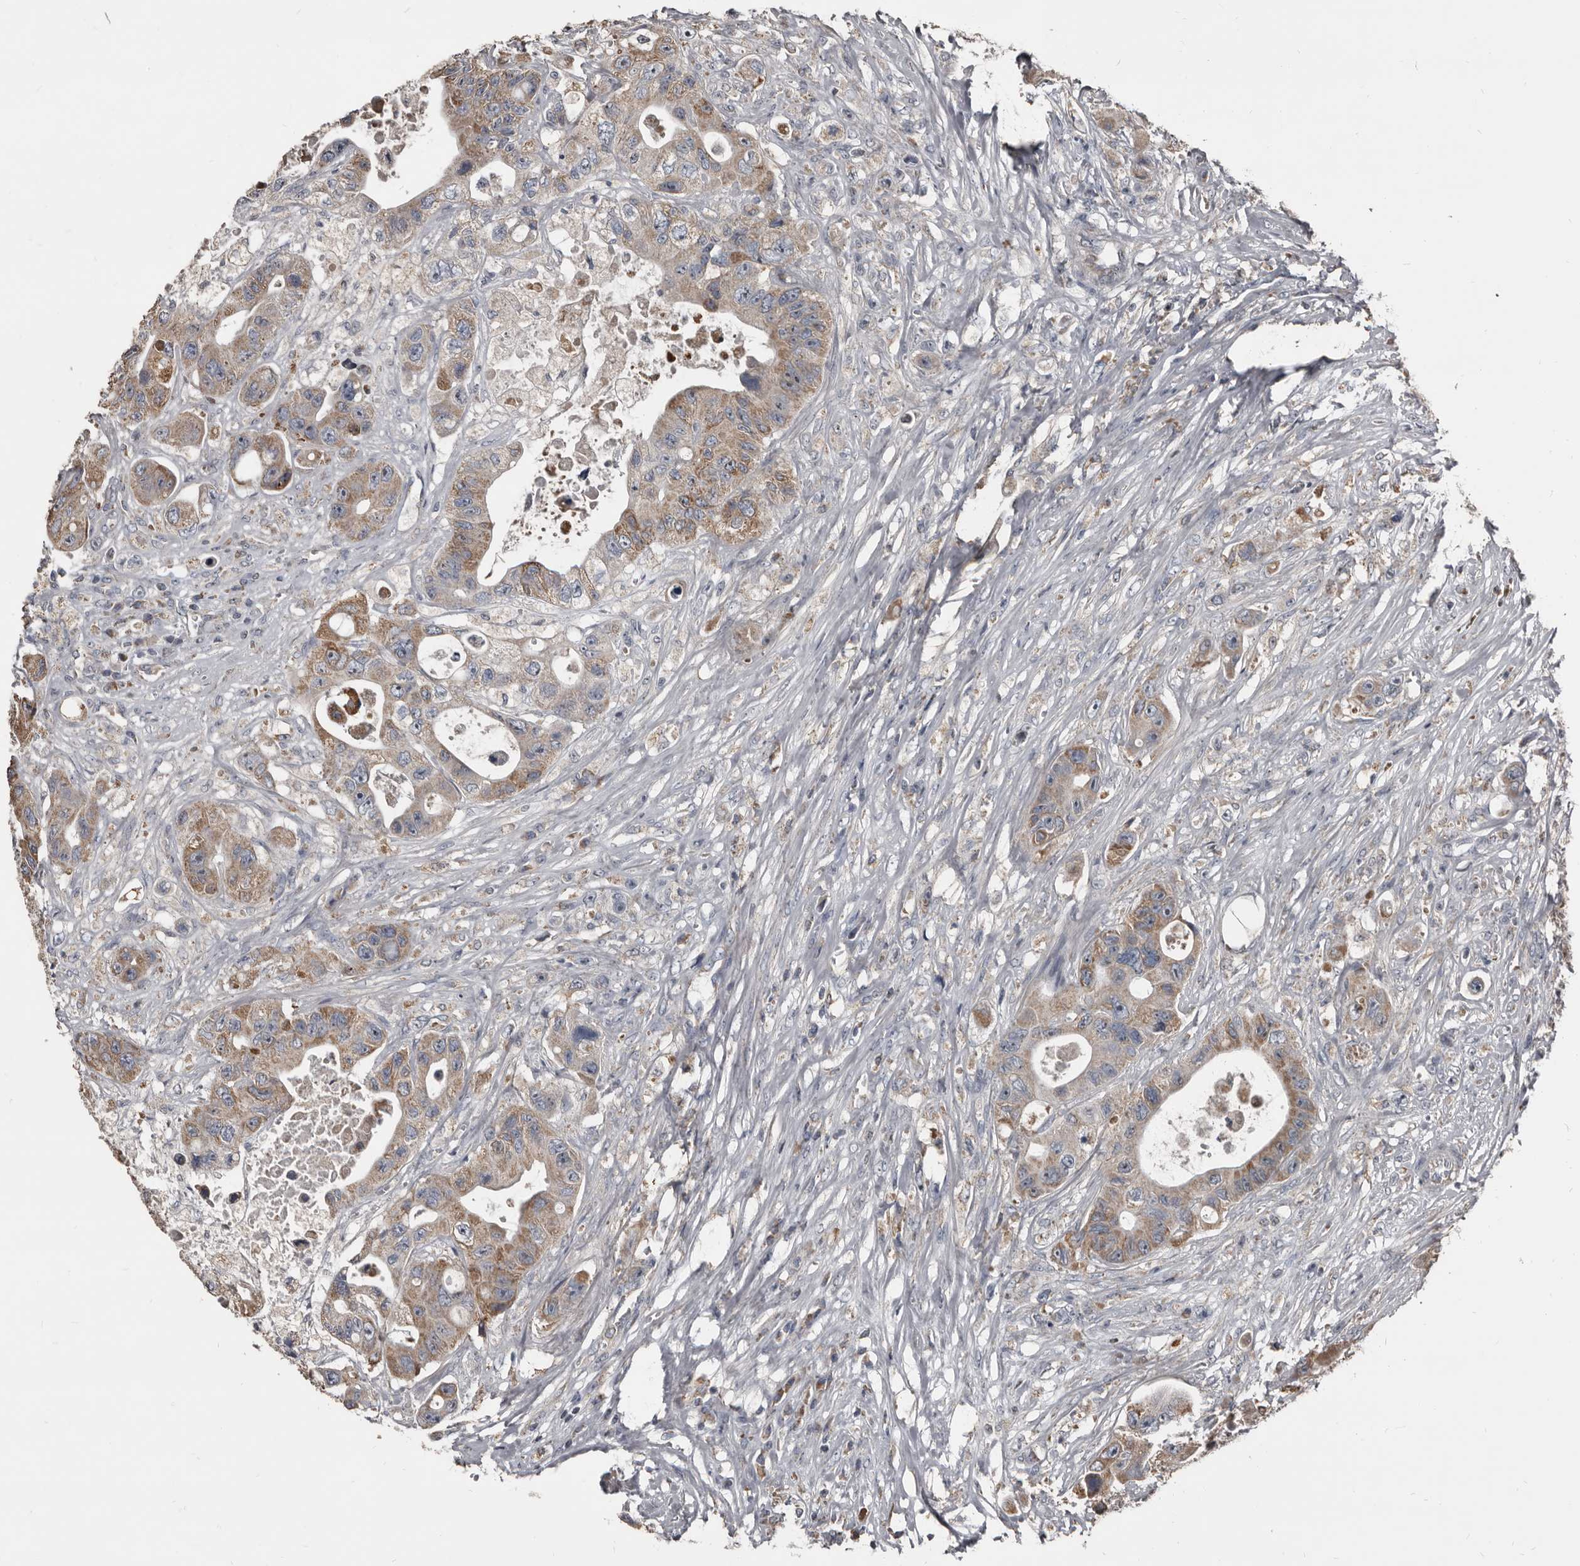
{"staining": {"intensity": "moderate", "quantity": ">75%", "location": "cytoplasmic/membranous"}, "tissue": "colorectal cancer", "cell_type": "Tumor cells", "image_type": "cancer", "snomed": [{"axis": "morphology", "description": "Adenocarcinoma, NOS"}, {"axis": "topography", "description": "Colon"}], "caption": "Moderate cytoplasmic/membranous expression is present in about >75% of tumor cells in colorectal cancer. The staining was performed using DAB (3,3'-diaminobenzidine), with brown indicating positive protein expression. Nuclei are stained blue with hematoxylin.", "gene": "GREB1", "patient": {"sex": "female", "age": 46}}